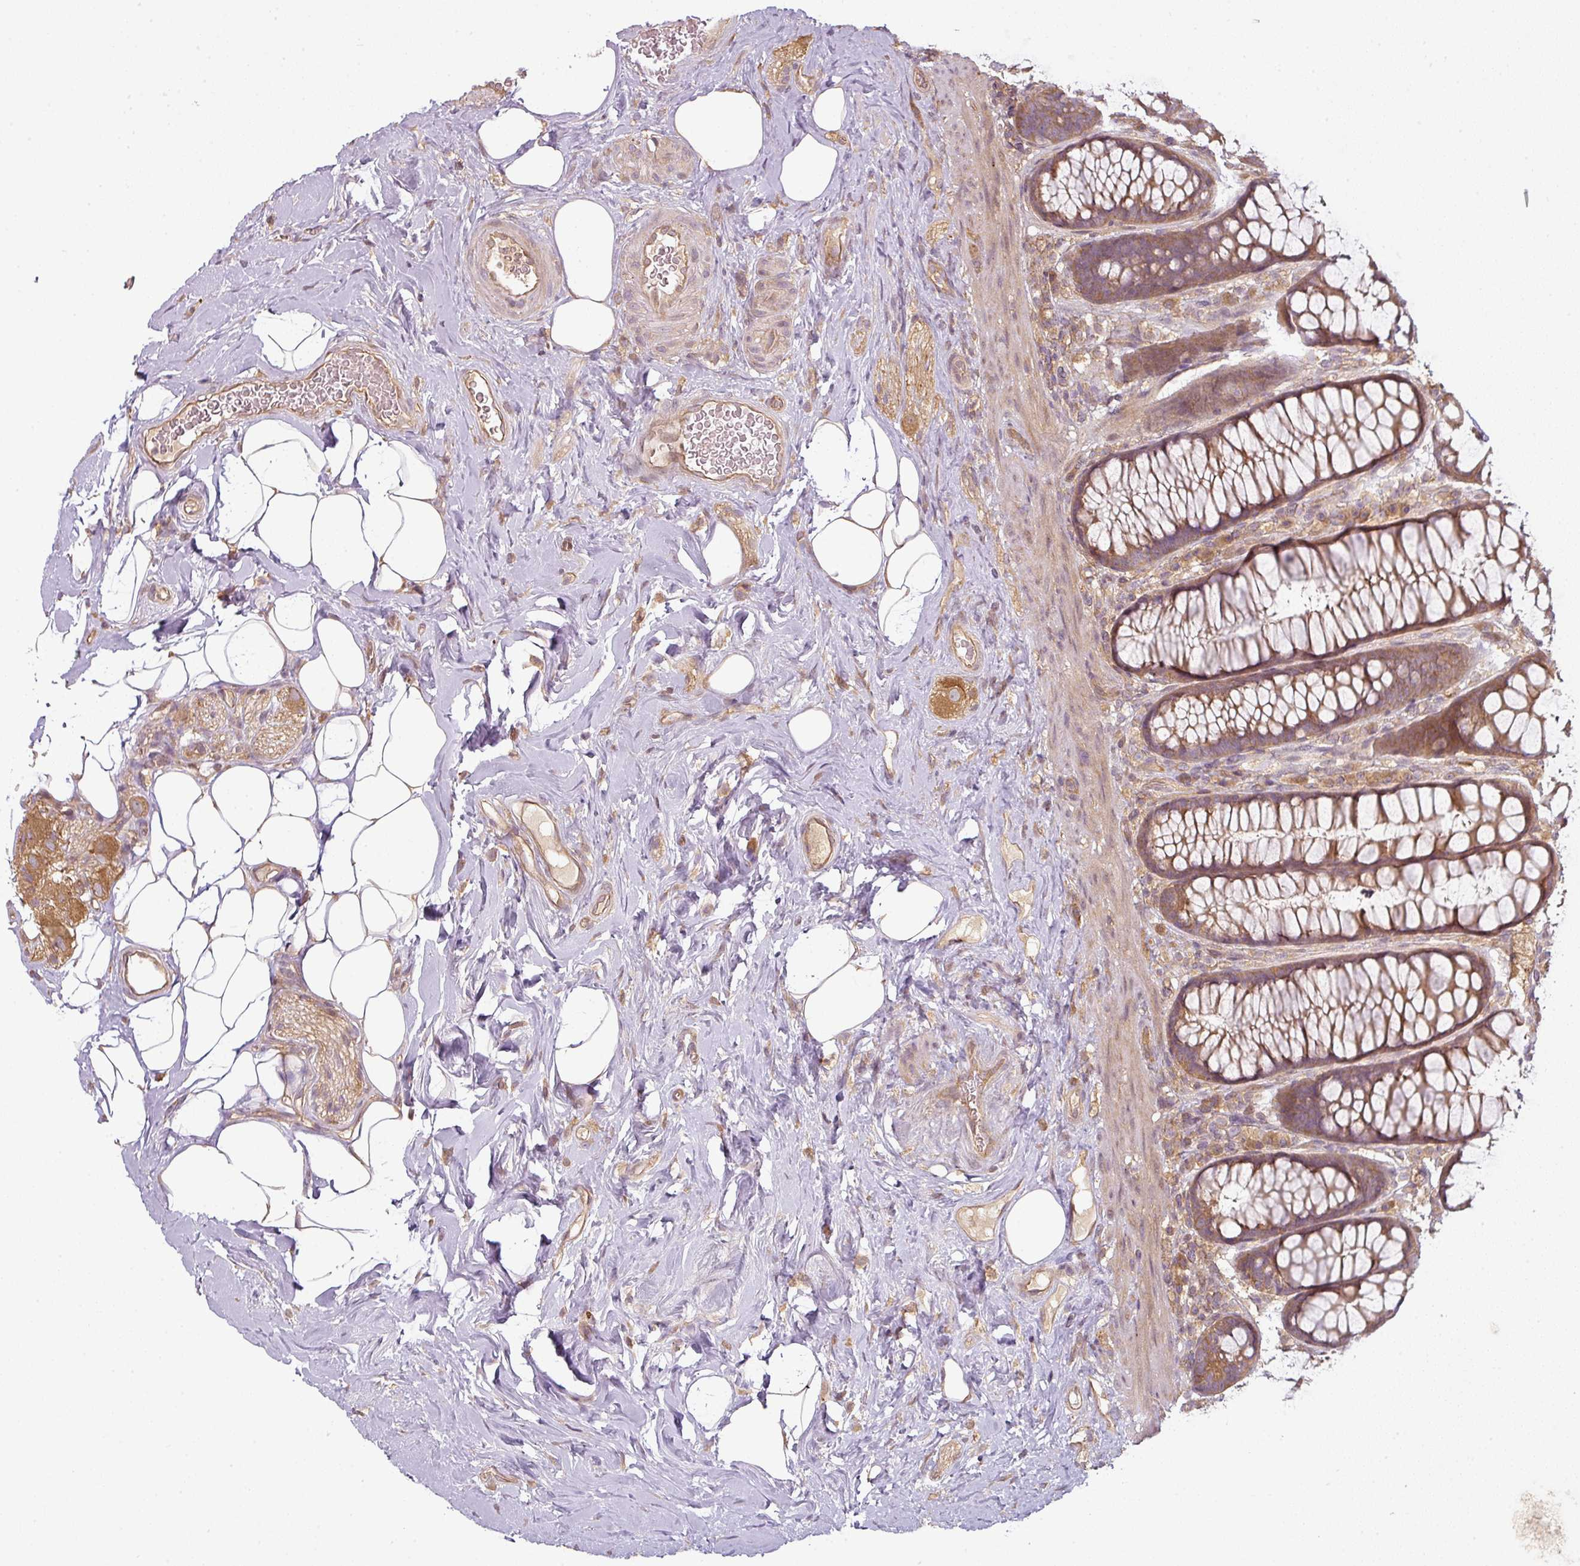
{"staining": {"intensity": "moderate", "quantity": ">75%", "location": "cytoplasmic/membranous"}, "tissue": "rectum", "cell_type": "Glandular cells", "image_type": "normal", "snomed": [{"axis": "morphology", "description": "Normal tissue, NOS"}, {"axis": "topography", "description": "Rectum"}], "caption": "Rectum stained with DAB (3,3'-diaminobenzidine) immunohistochemistry exhibits medium levels of moderate cytoplasmic/membranous expression in about >75% of glandular cells. (Brightfield microscopy of DAB IHC at high magnification).", "gene": "RNF31", "patient": {"sex": "female", "age": 67}}